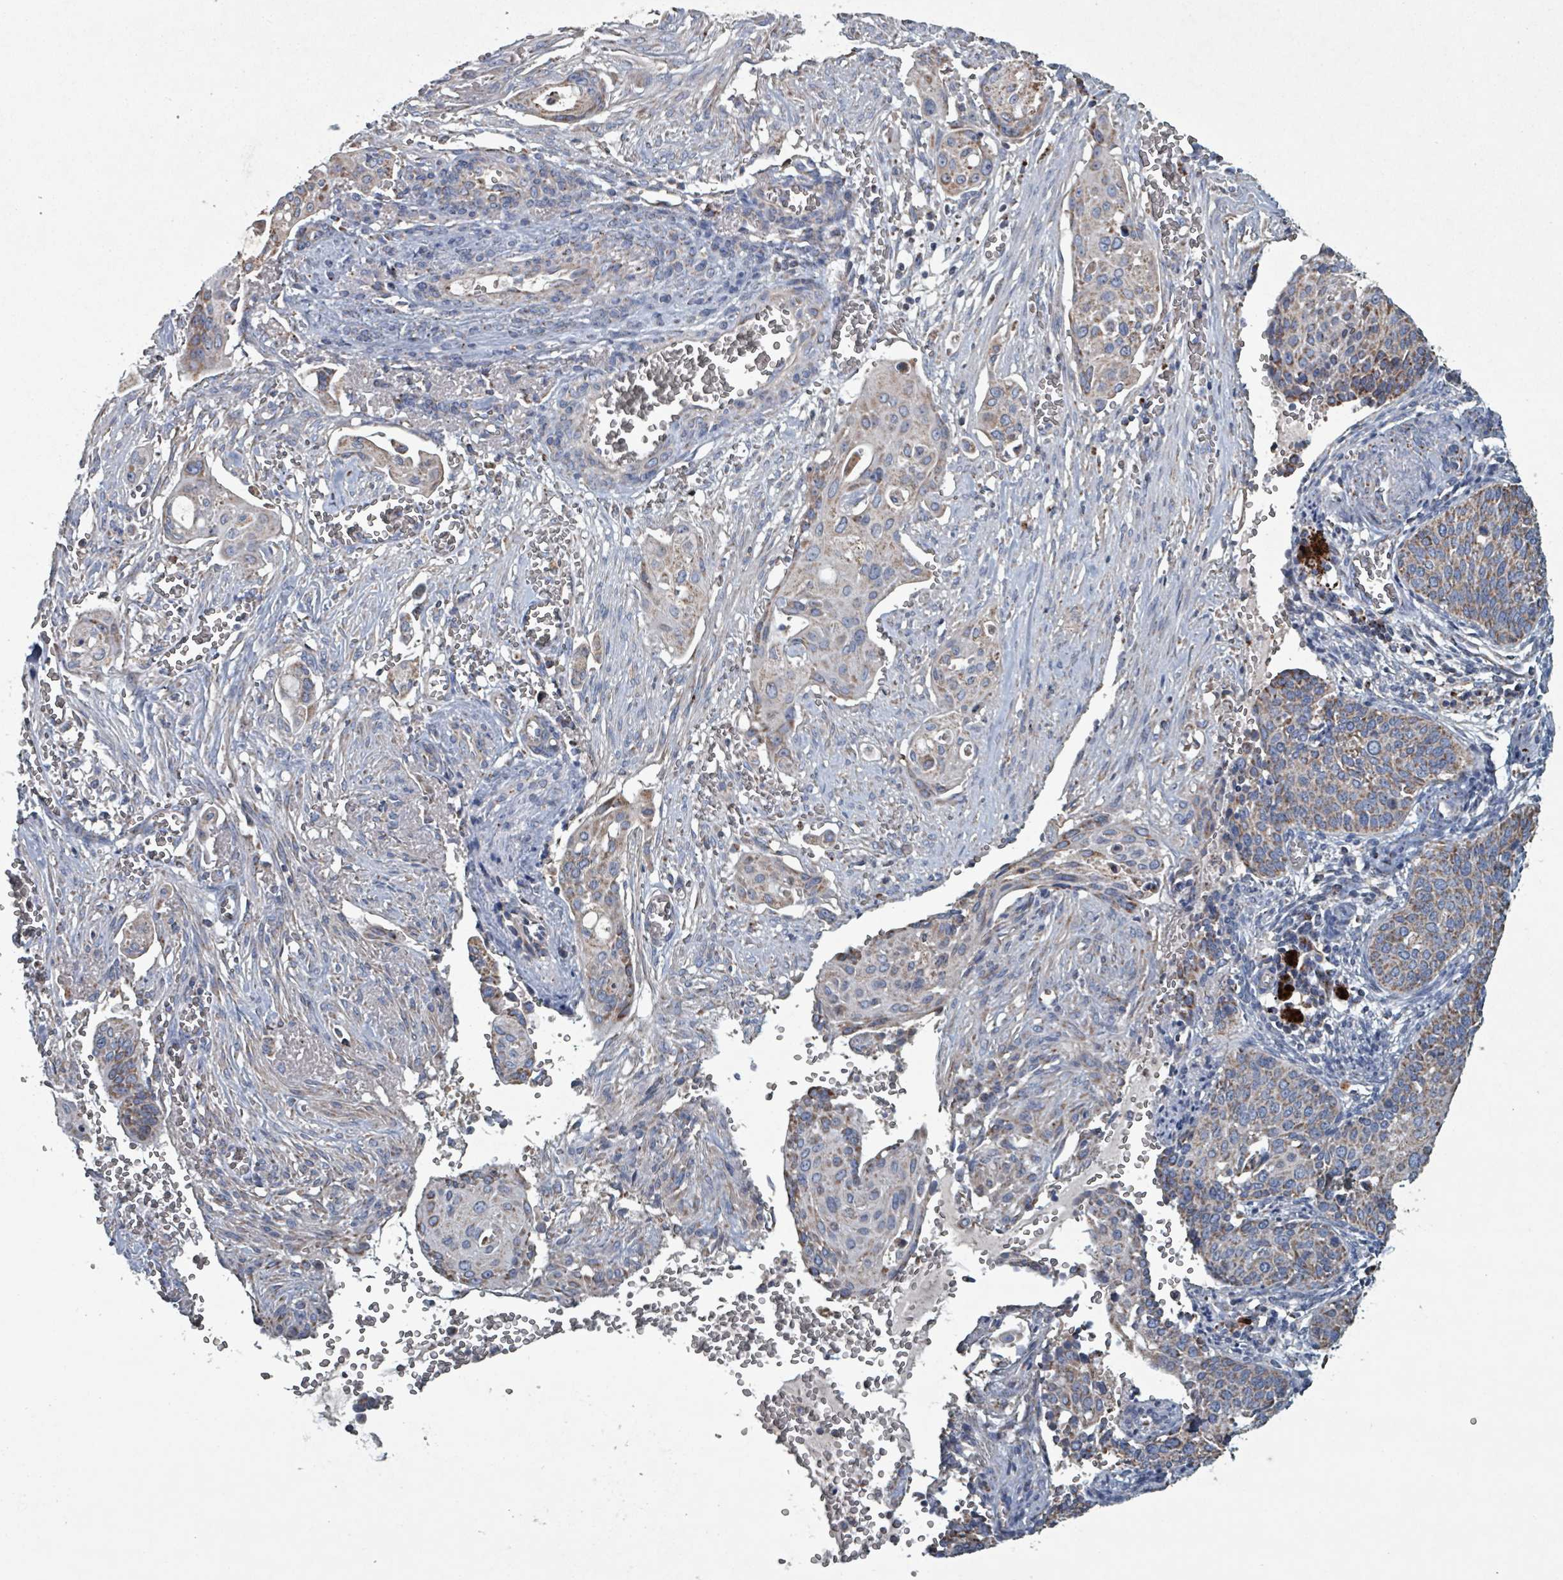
{"staining": {"intensity": "weak", "quantity": "25%-75%", "location": "cytoplasmic/membranous"}, "tissue": "cervical cancer", "cell_type": "Tumor cells", "image_type": "cancer", "snomed": [{"axis": "morphology", "description": "Squamous cell carcinoma, NOS"}, {"axis": "topography", "description": "Cervix"}], "caption": "A brown stain labels weak cytoplasmic/membranous positivity of a protein in squamous cell carcinoma (cervical) tumor cells. (Stains: DAB in brown, nuclei in blue, Microscopy: brightfield microscopy at high magnification).", "gene": "ABHD18", "patient": {"sex": "female", "age": 44}}